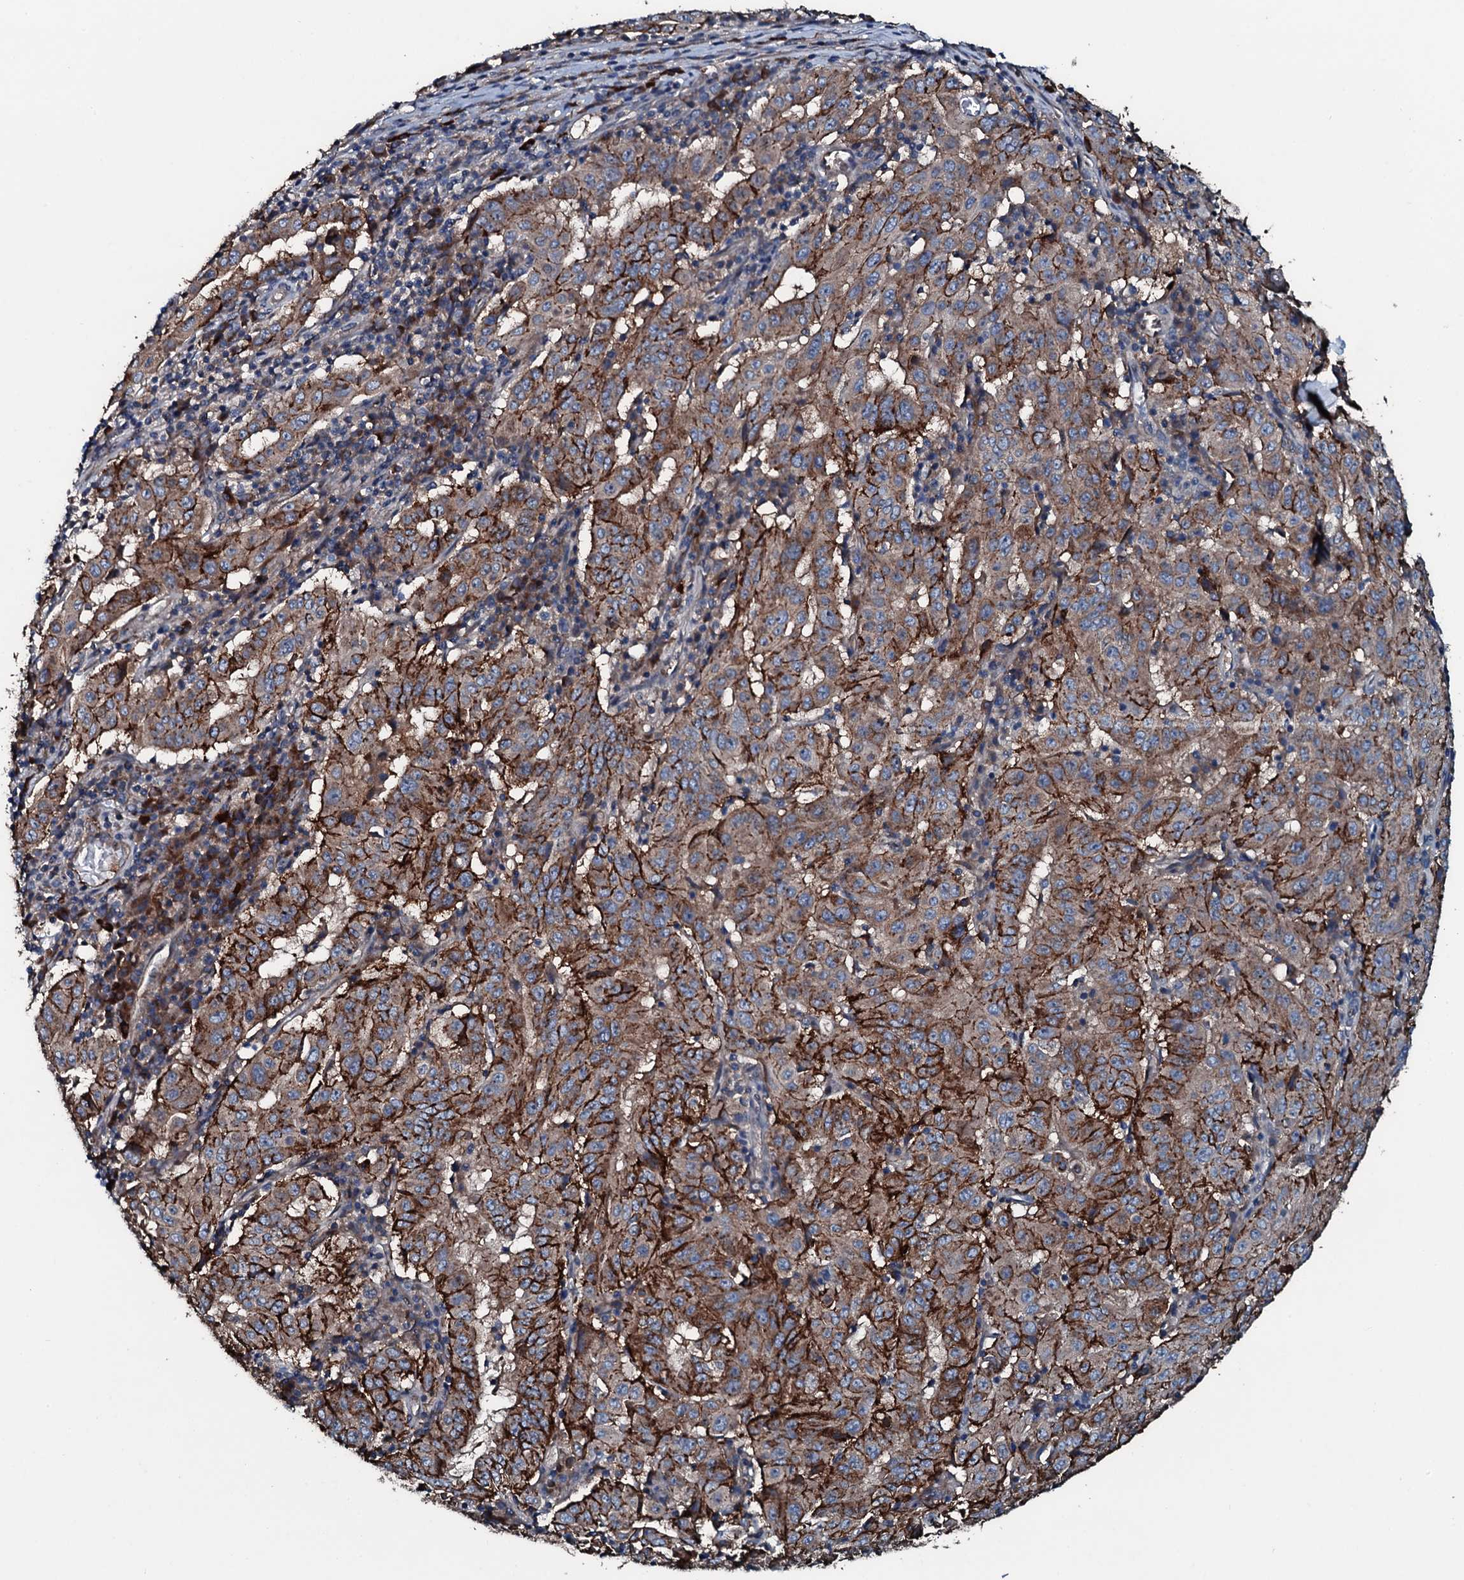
{"staining": {"intensity": "strong", "quantity": ">75%", "location": "cytoplasmic/membranous"}, "tissue": "pancreatic cancer", "cell_type": "Tumor cells", "image_type": "cancer", "snomed": [{"axis": "morphology", "description": "Adenocarcinoma, NOS"}, {"axis": "topography", "description": "Pancreas"}], "caption": "Human pancreatic cancer stained for a protein (brown) exhibits strong cytoplasmic/membranous positive staining in about >75% of tumor cells.", "gene": "AARS1", "patient": {"sex": "male", "age": 63}}